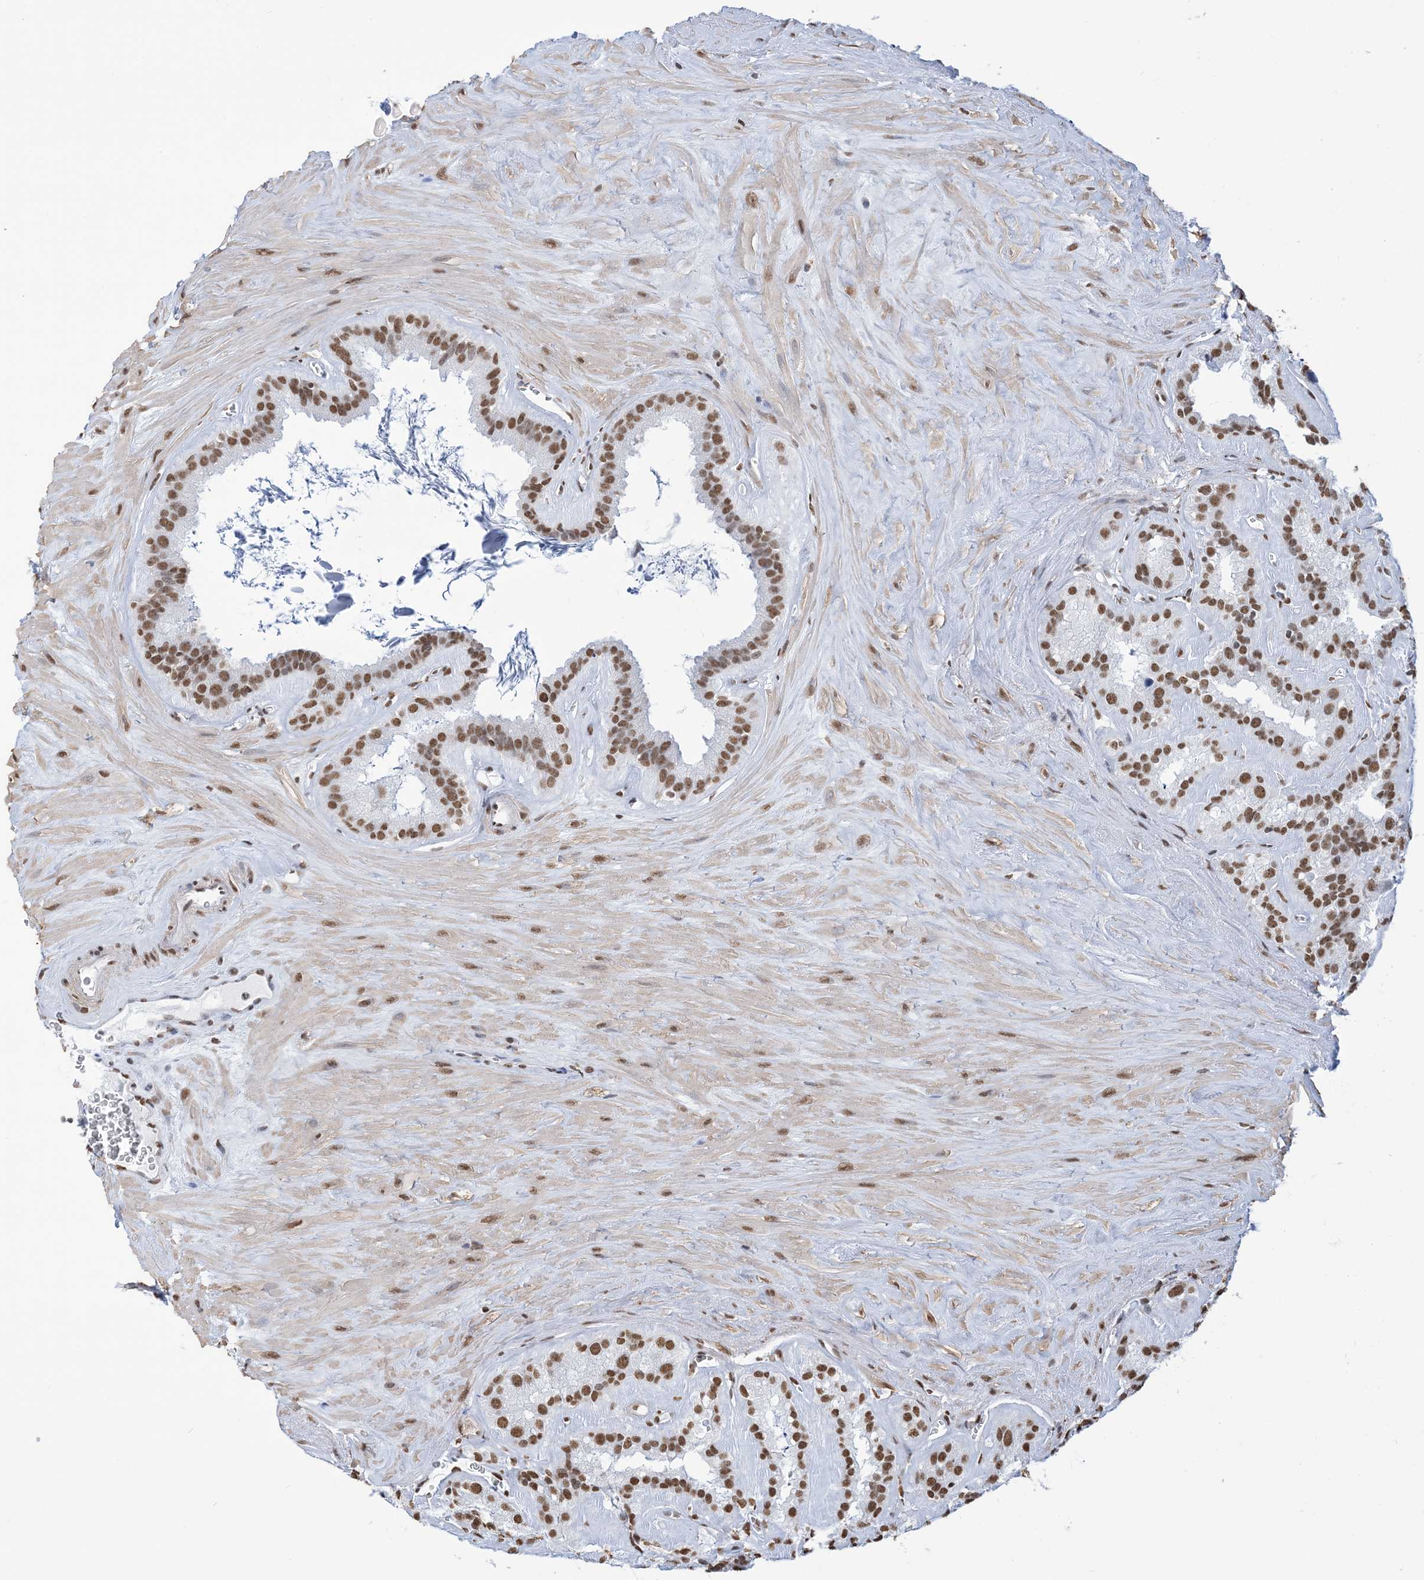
{"staining": {"intensity": "moderate", "quantity": ">75%", "location": "nuclear"}, "tissue": "seminal vesicle", "cell_type": "Glandular cells", "image_type": "normal", "snomed": [{"axis": "morphology", "description": "Normal tissue, NOS"}, {"axis": "topography", "description": "Prostate"}, {"axis": "topography", "description": "Seminal veicle"}], "caption": "Benign seminal vesicle was stained to show a protein in brown. There is medium levels of moderate nuclear expression in about >75% of glandular cells. The protein is stained brown, and the nuclei are stained in blue (DAB IHC with brightfield microscopy, high magnification).", "gene": "ZNF792", "patient": {"sex": "male", "age": 59}}